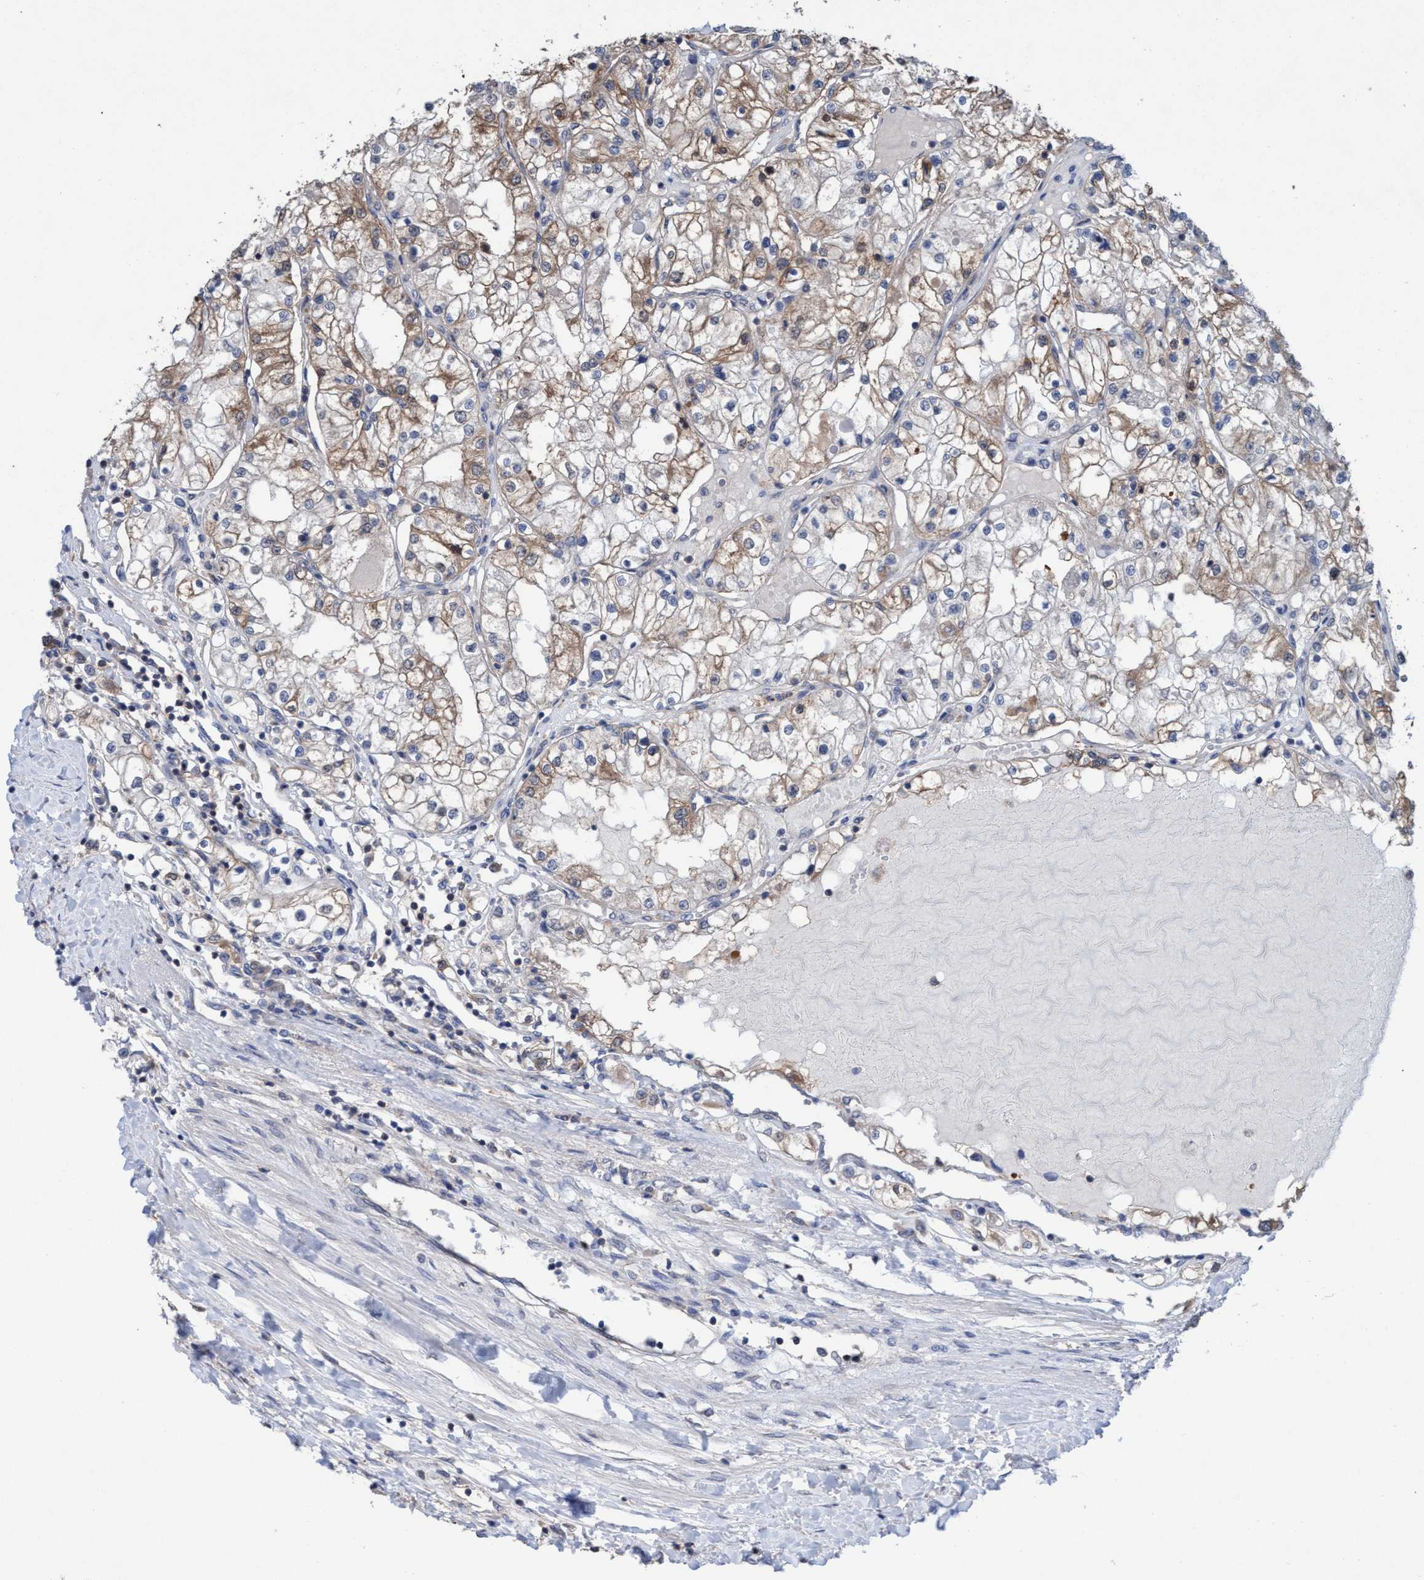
{"staining": {"intensity": "weak", "quantity": ">75%", "location": "cytoplasmic/membranous"}, "tissue": "renal cancer", "cell_type": "Tumor cells", "image_type": "cancer", "snomed": [{"axis": "morphology", "description": "Adenocarcinoma, NOS"}, {"axis": "topography", "description": "Kidney"}], "caption": "High-power microscopy captured an immunohistochemistry micrograph of renal cancer, revealing weak cytoplasmic/membranous staining in about >75% of tumor cells. (DAB (3,3'-diaminobenzidine) = brown stain, brightfield microscopy at high magnification).", "gene": "GLOD4", "patient": {"sex": "male", "age": 68}}